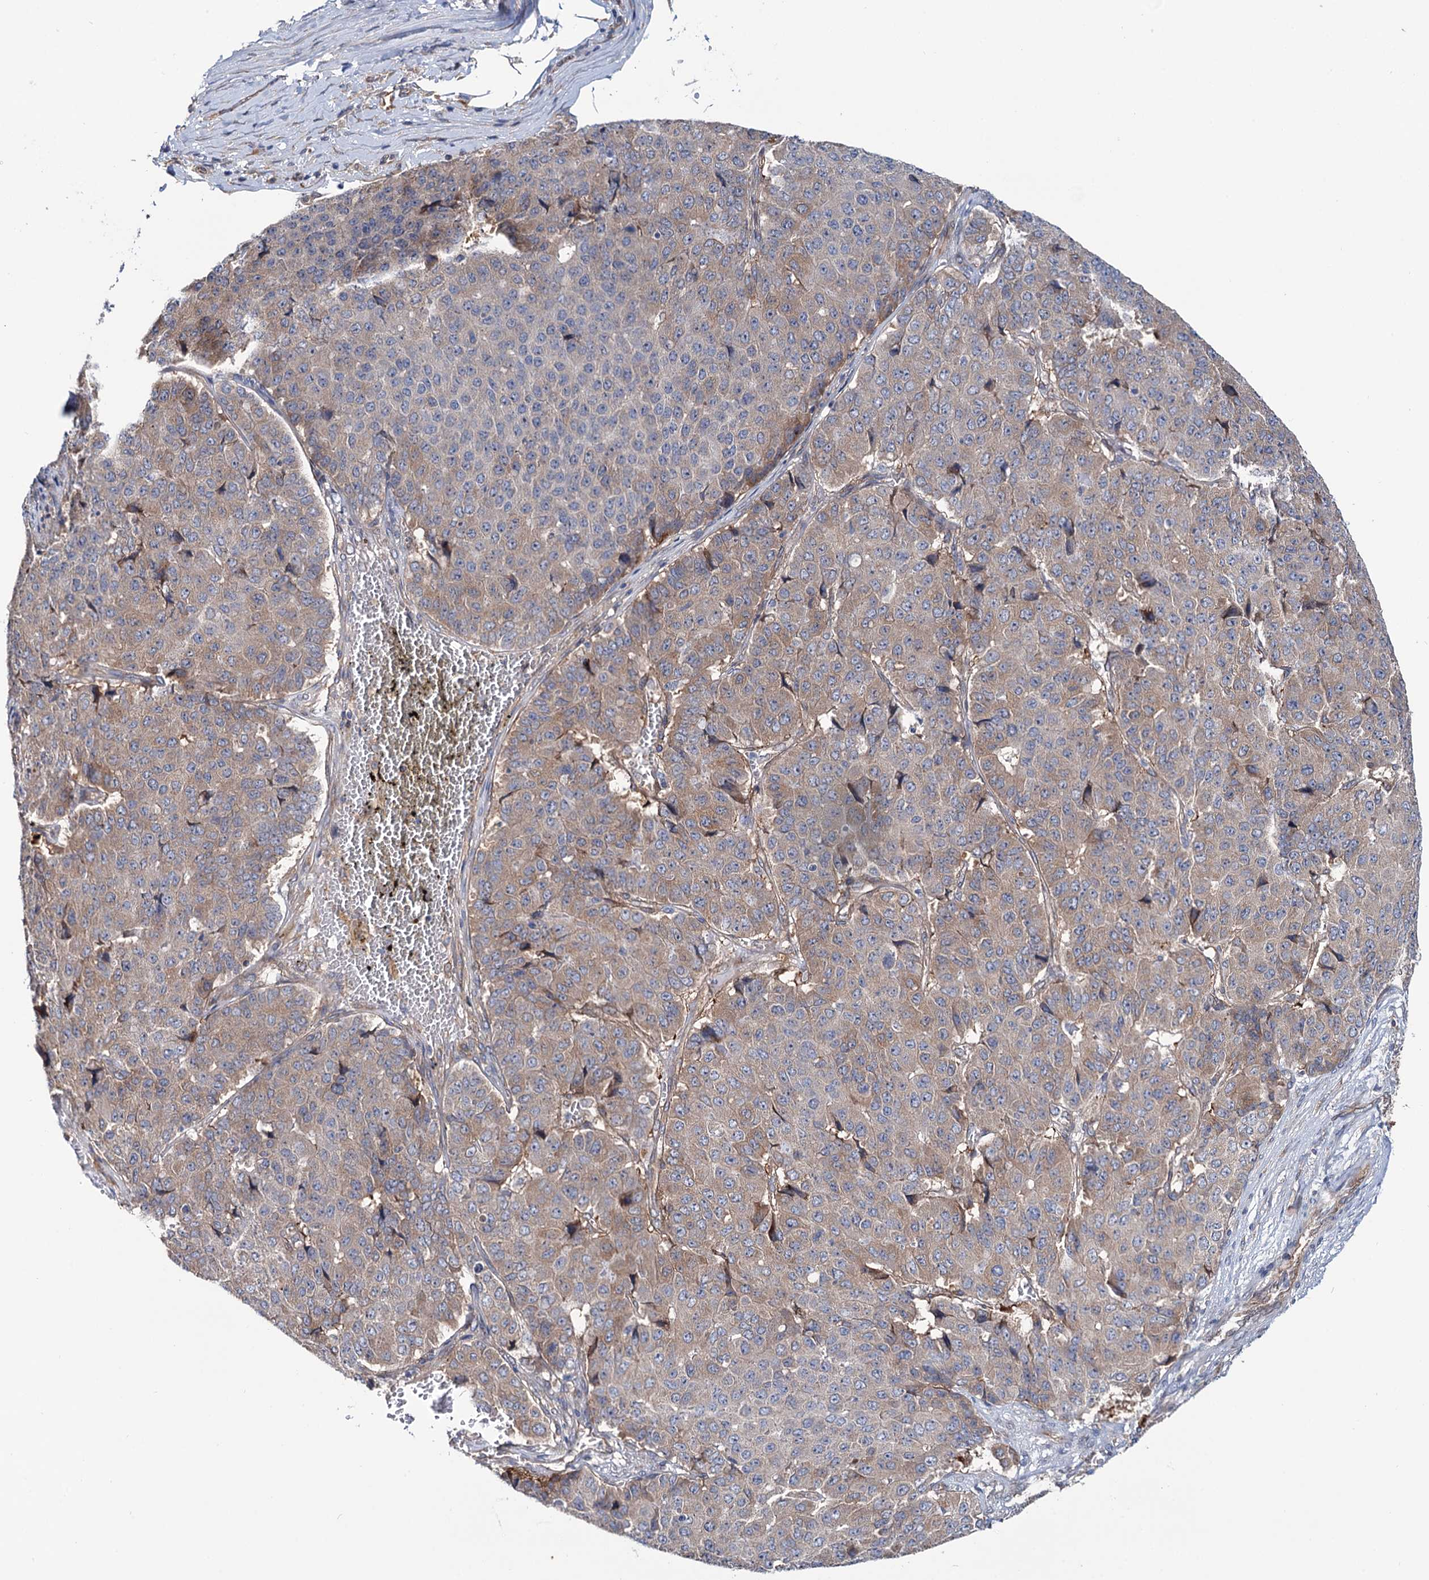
{"staining": {"intensity": "weak", "quantity": "25%-75%", "location": "cytoplasmic/membranous"}, "tissue": "pancreatic cancer", "cell_type": "Tumor cells", "image_type": "cancer", "snomed": [{"axis": "morphology", "description": "Adenocarcinoma, NOS"}, {"axis": "topography", "description": "Pancreas"}], "caption": "Pancreatic cancer (adenocarcinoma) stained for a protein reveals weak cytoplasmic/membranous positivity in tumor cells.", "gene": "PTDSS2", "patient": {"sex": "male", "age": 50}}